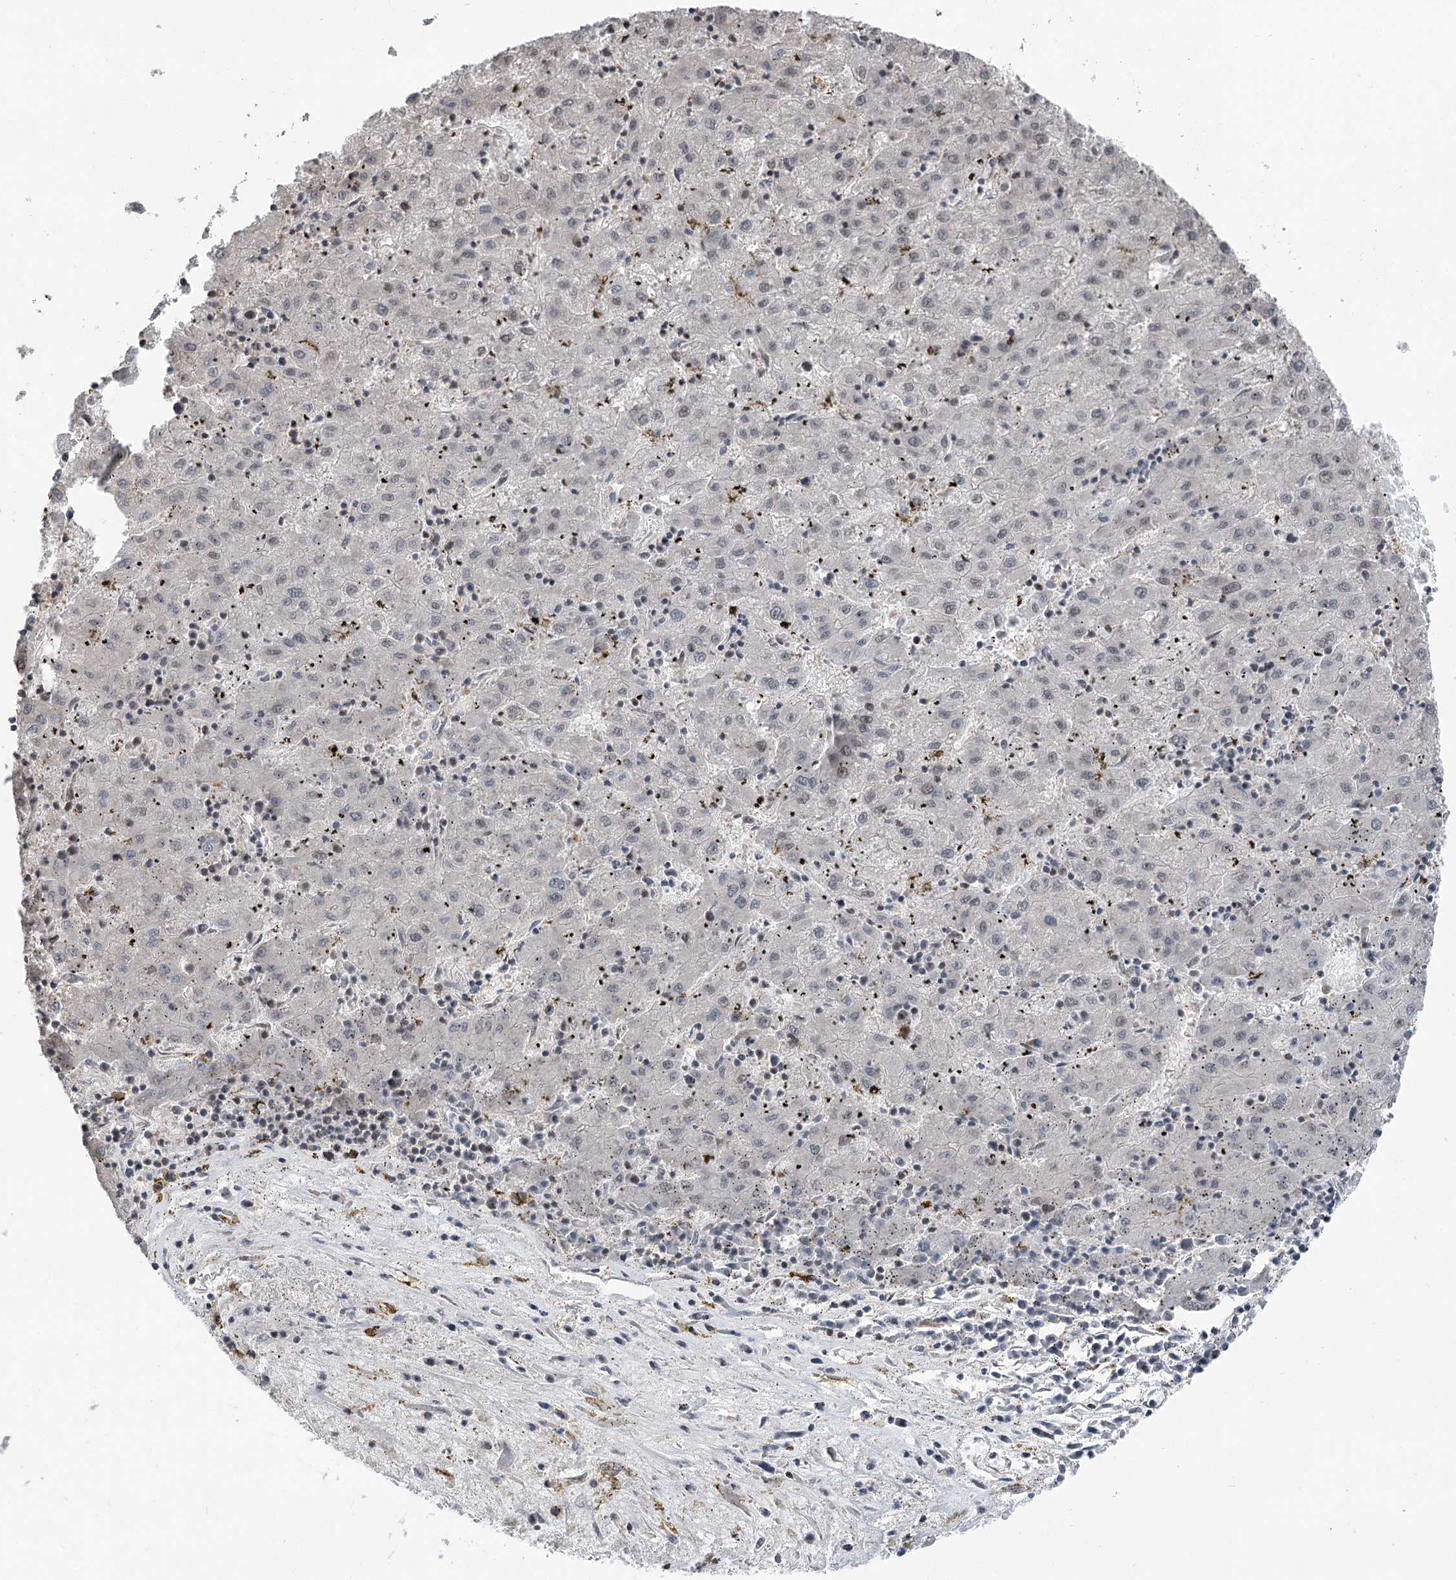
{"staining": {"intensity": "negative", "quantity": "none", "location": "none"}, "tissue": "liver cancer", "cell_type": "Tumor cells", "image_type": "cancer", "snomed": [{"axis": "morphology", "description": "Carcinoma, Hepatocellular, NOS"}, {"axis": "topography", "description": "Liver"}], "caption": "DAB immunohistochemical staining of human liver cancer (hepatocellular carcinoma) demonstrates no significant staining in tumor cells.", "gene": "CCSER2", "patient": {"sex": "male", "age": 72}}